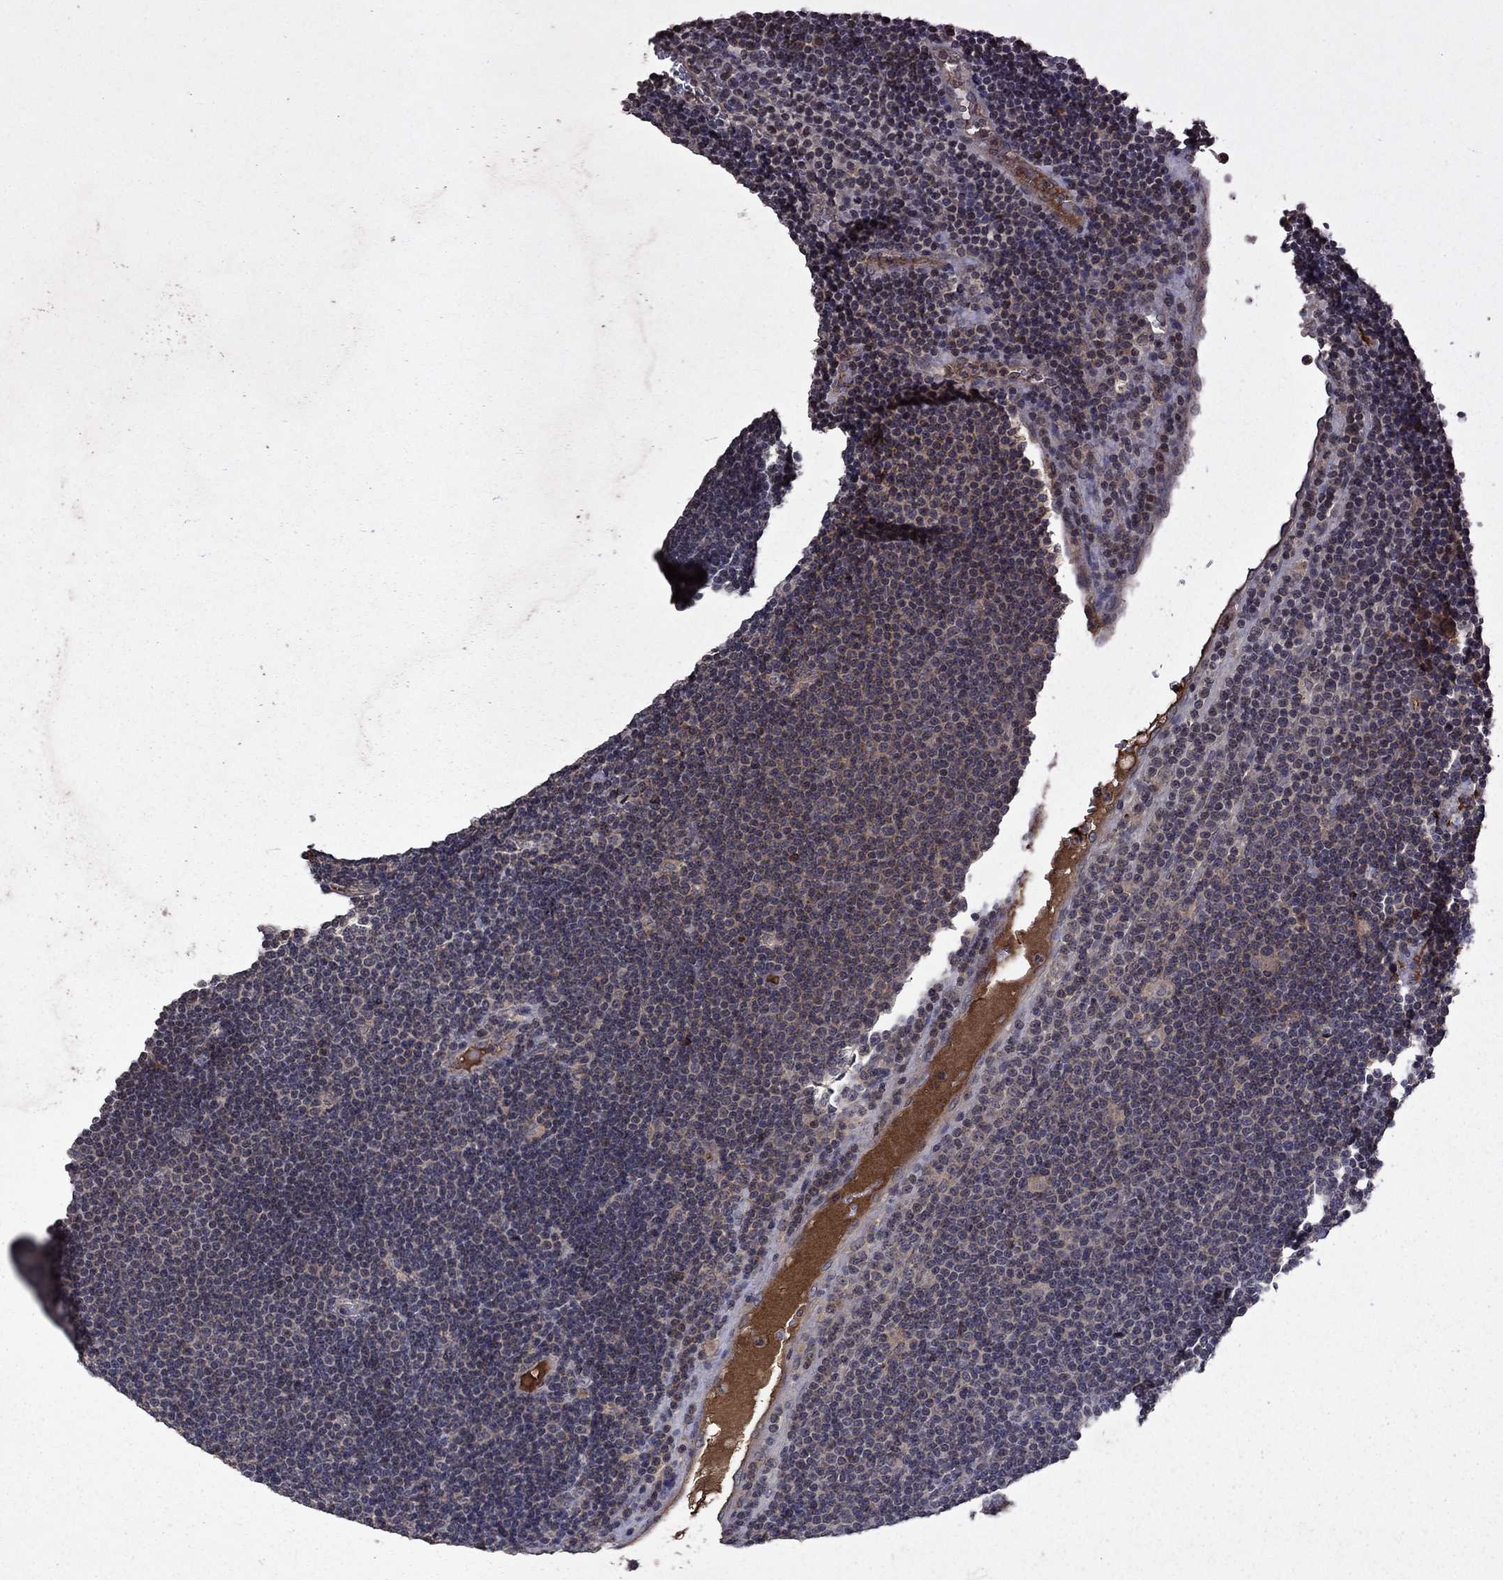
{"staining": {"intensity": "negative", "quantity": "none", "location": "none"}, "tissue": "lymphoma", "cell_type": "Tumor cells", "image_type": "cancer", "snomed": [{"axis": "morphology", "description": "Malignant lymphoma, non-Hodgkin's type, Low grade"}, {"axis": "topography", "description": "Brain"}], "caption": "Human malignant lymphoma, non-Hodgkin's type (low-grade) stained for a protein using immunohistochemistry demonstrates no staining in tumor cells.", "gene": "NLGN1", "patient": {"sex": "female", "age": 66}}